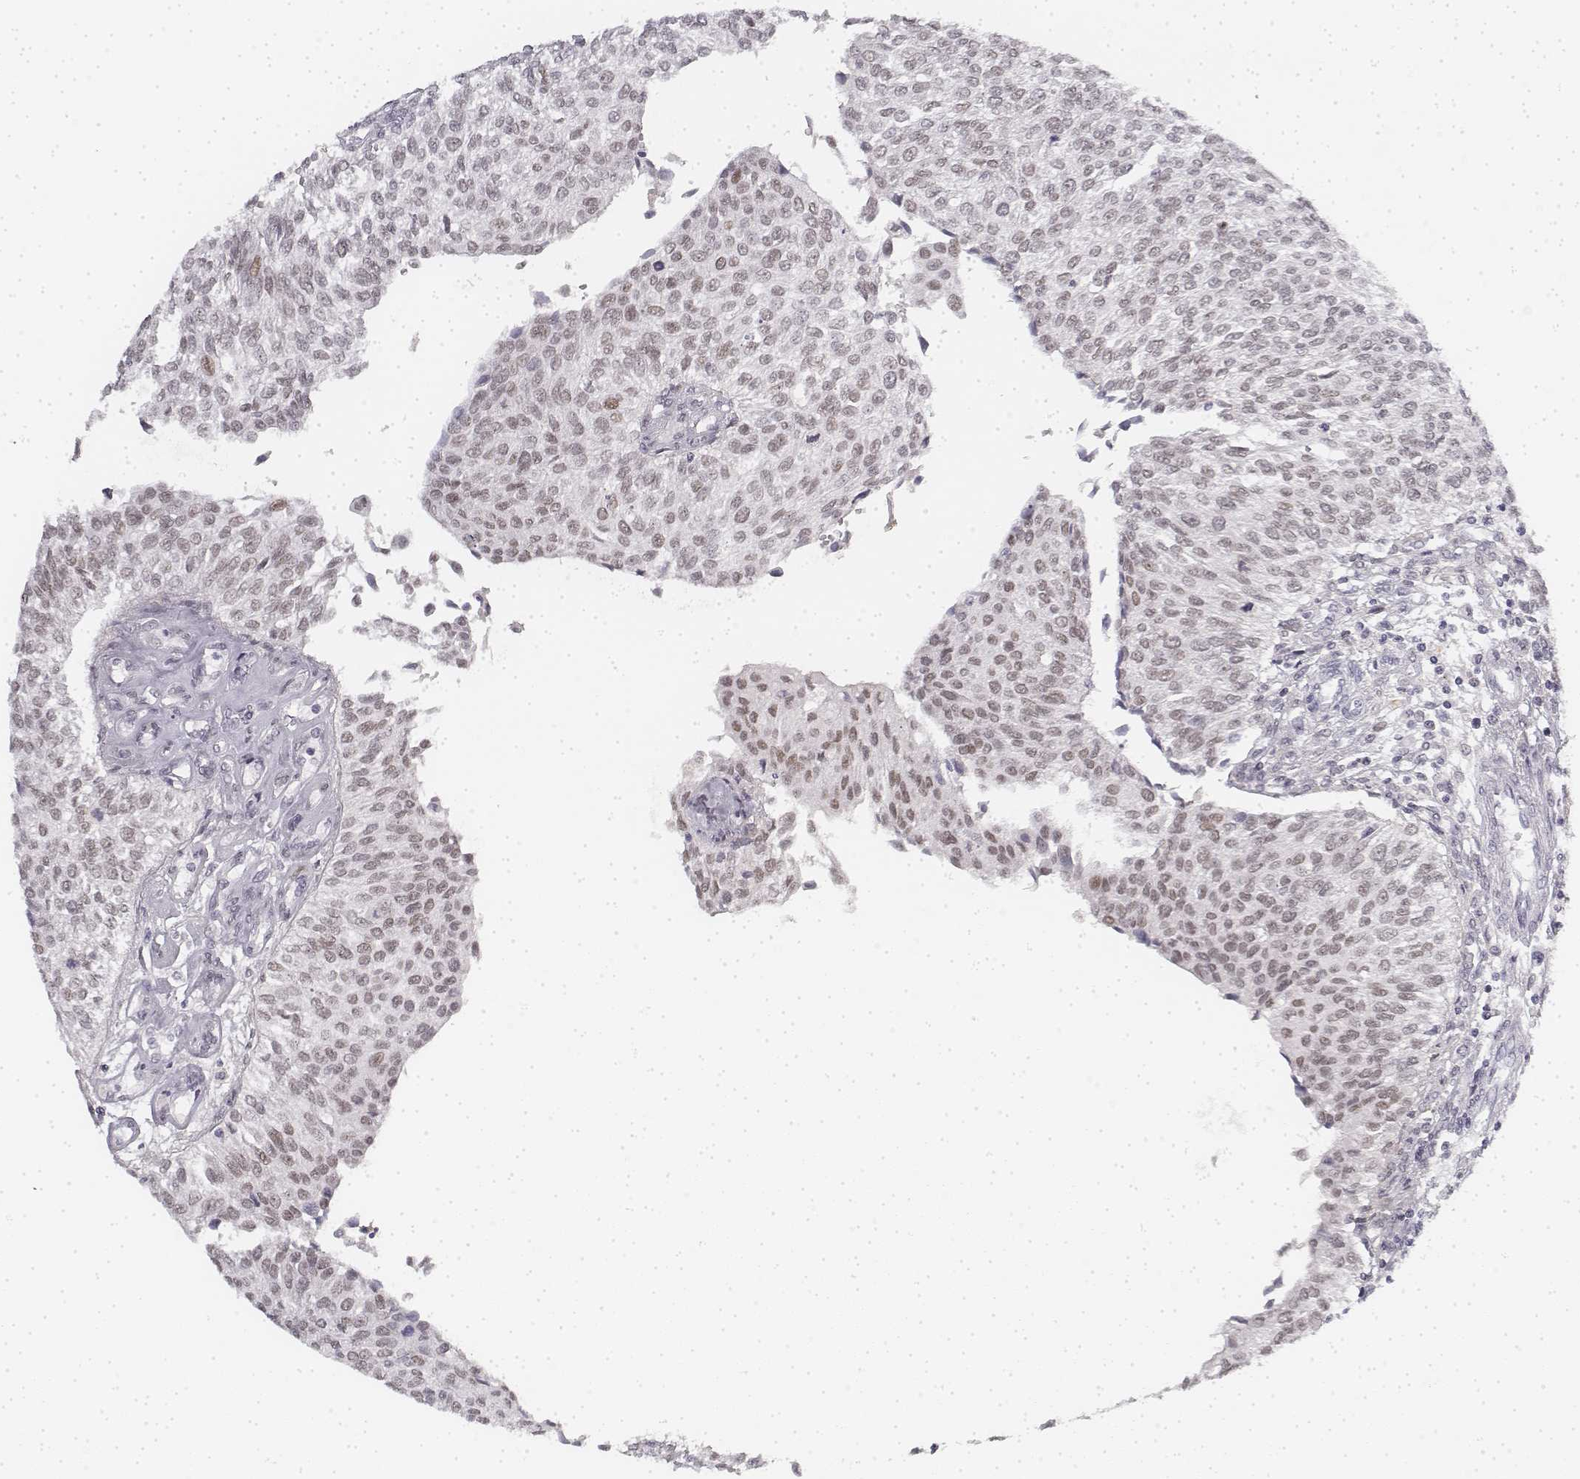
{"staining": {"intensity": "negative", "quantity": "none", "location": "none"}, "tissue": "urothelial cancer", "cell_type": "Tumor cells", "image_type": "cancer", "snomed": [{"axis": "morphology", "description": "Urothelial carcinoma, NOS"}, {"axis": "topography", "description": "Urinary bladder"}], "caption": "Micrograph shows no protein positivity in tumor cells of urothelial cancer tissue.", "gene": "KRT84", "patient": {"sex": "male", "age": 55}}